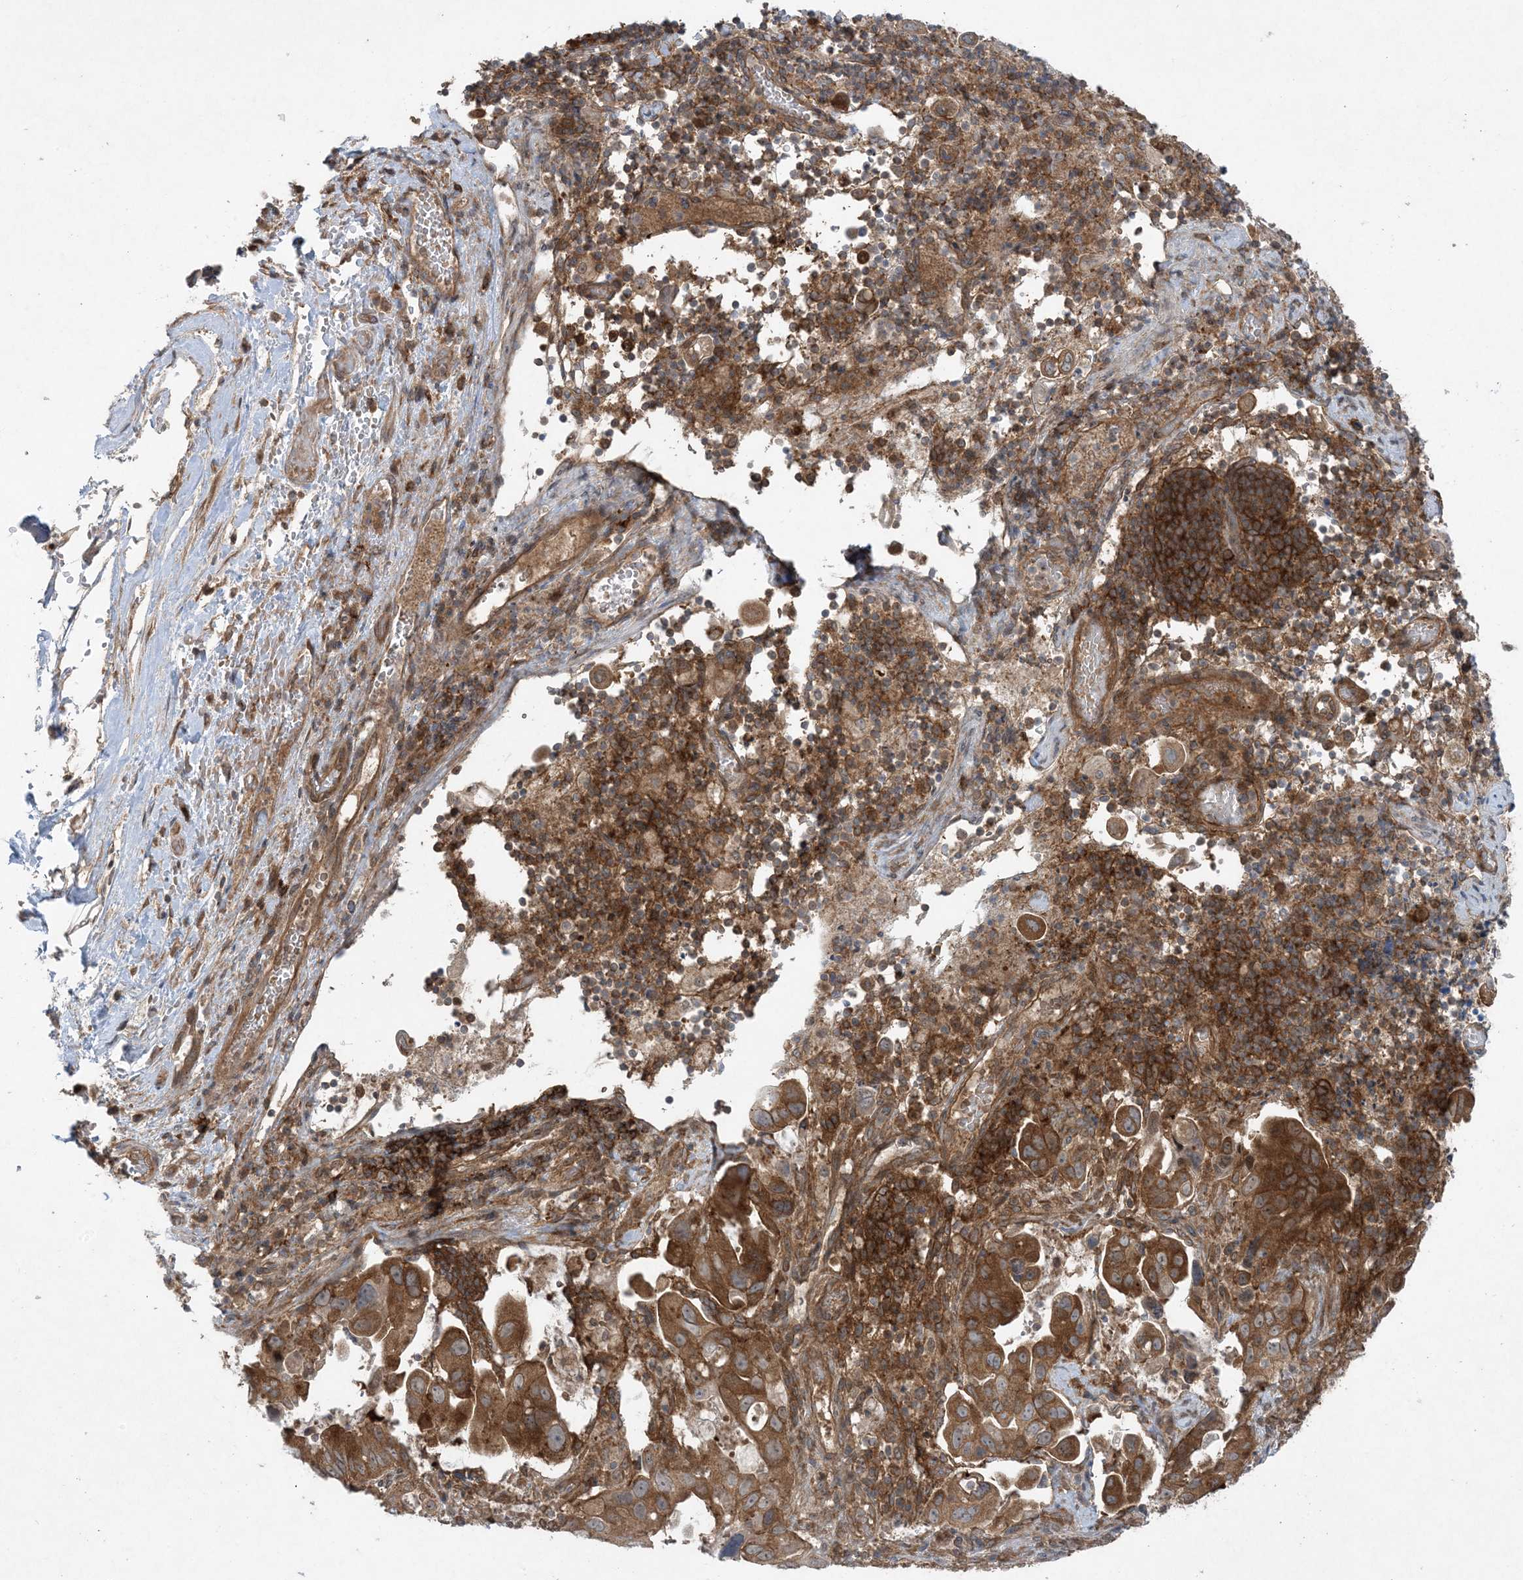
{"staining": {"intensity": "moderate", "quantity": ">75%", "location": "cytoplasmic/membranous"}, "tissue": "pancreatic cancer", "cell_type": "Tumor cells", "image_type": "cancer", "snomed": [{"axis": "morphology", "description": "Inflammation, NOS"}, {"axis": "morphology", "description": "Adenocarcinoma, NOS"}, {"axis": "topography", "description": "Pancreas"}], "caption": "Brown immunohistochemical staining in human pancreatic adenocarcinoma displays moderate cytoplasmic/membranous positivity in about >75% of tumor cells. Using DAB (3,3'-diaminobenzidine) (brown) and hematoxylin (blue) stains, captured at high magnification using brightfield microscopy.", "gene": "STAM2", "patient": {"sex": "female", "age": 56}}